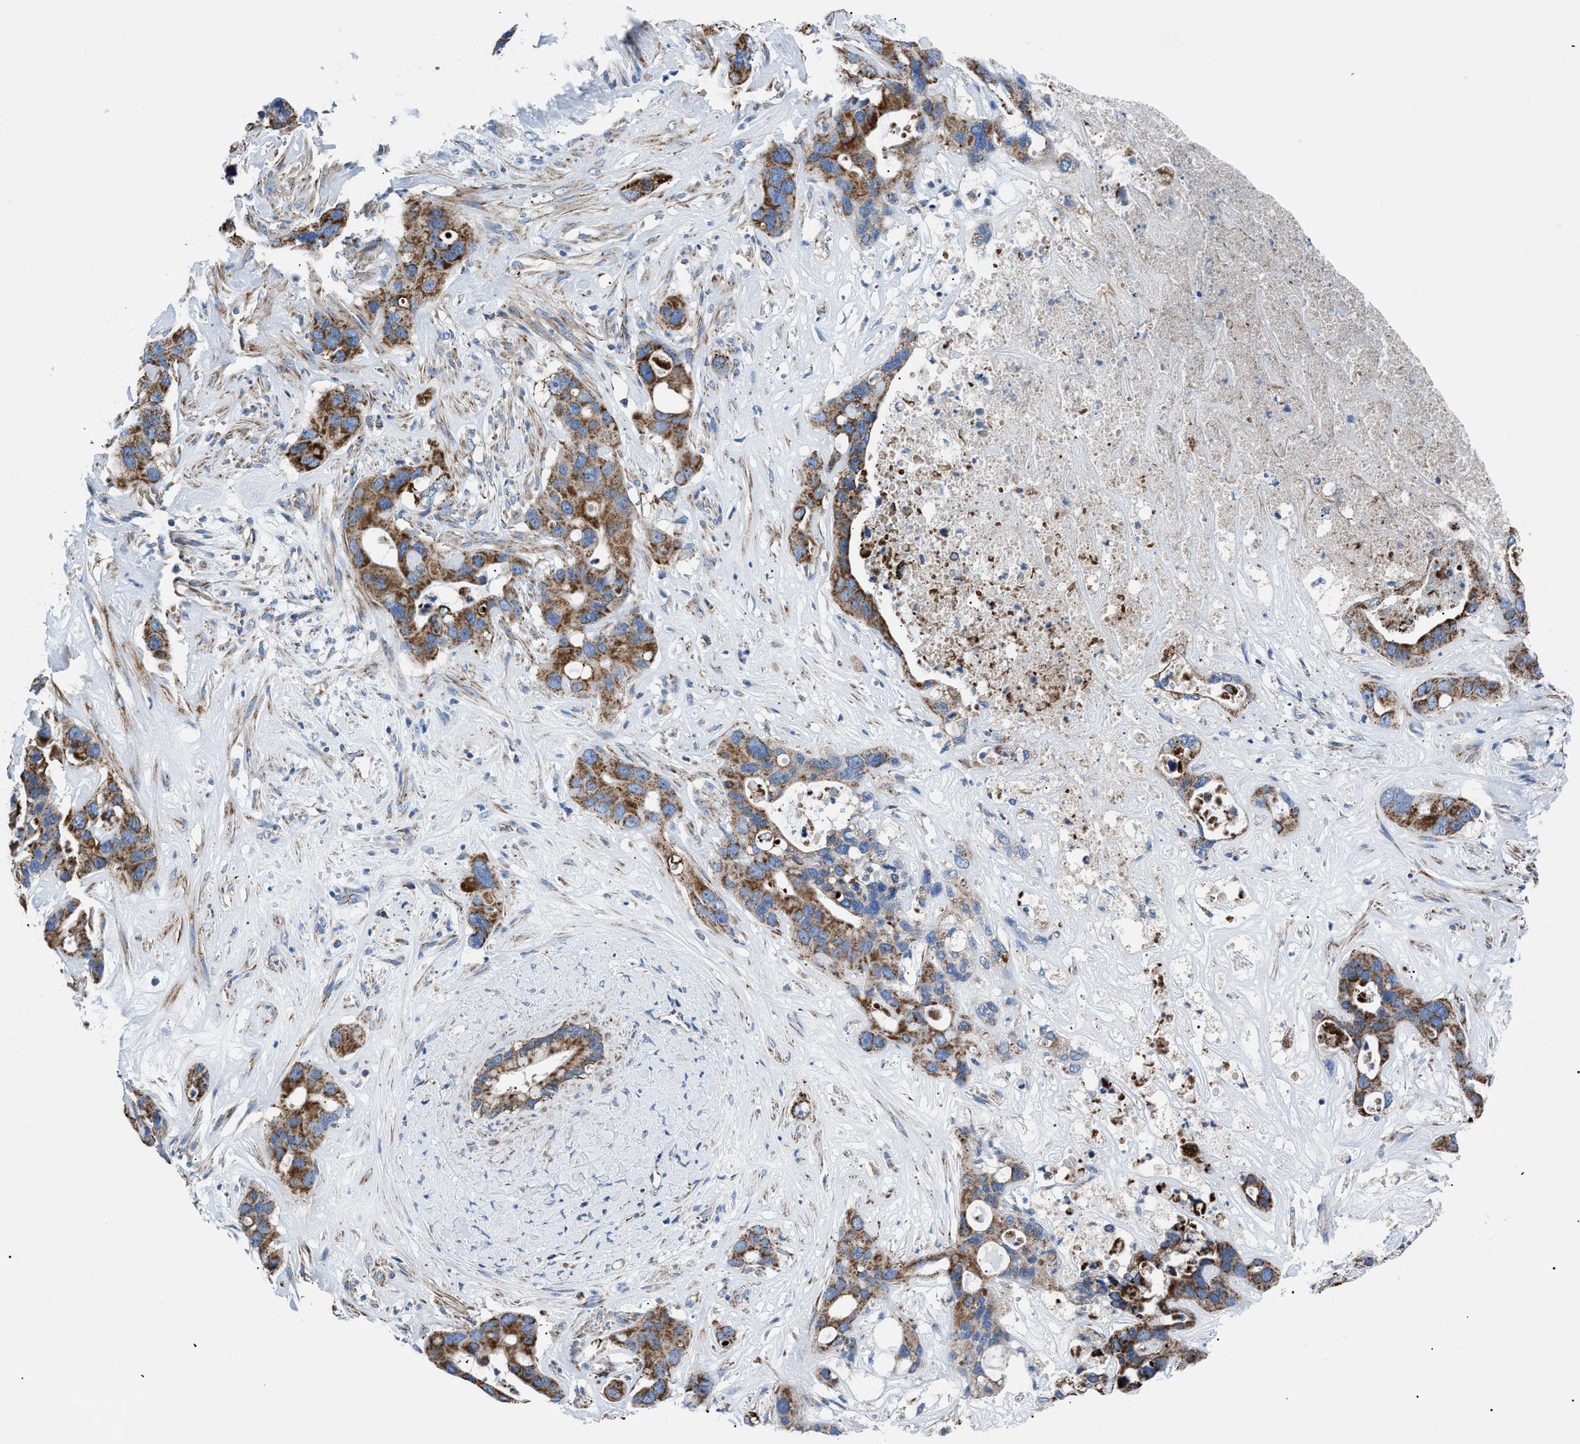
{"staining": {"intensity": "moderate", "quantity": ">75%", "location": "cytoplasmic/membranous"}, "tissue": "liver cancer", "cell_type": "Tumor cells", "image_type": "cancer", "snomed": [{"axis": "morphology", "description": "Cholangiocarcinoma"}, {"axis": "topography", "description": "Liver"}], "caption": "A photomicrograph of human liver cancer (cholangiocarcinoma) stained for a protein reveals moderate cytoplasmic/membranous brown staining in tumor cells.", "gene": "PHB2", "patient": {"sex": "female", "age": 65}}